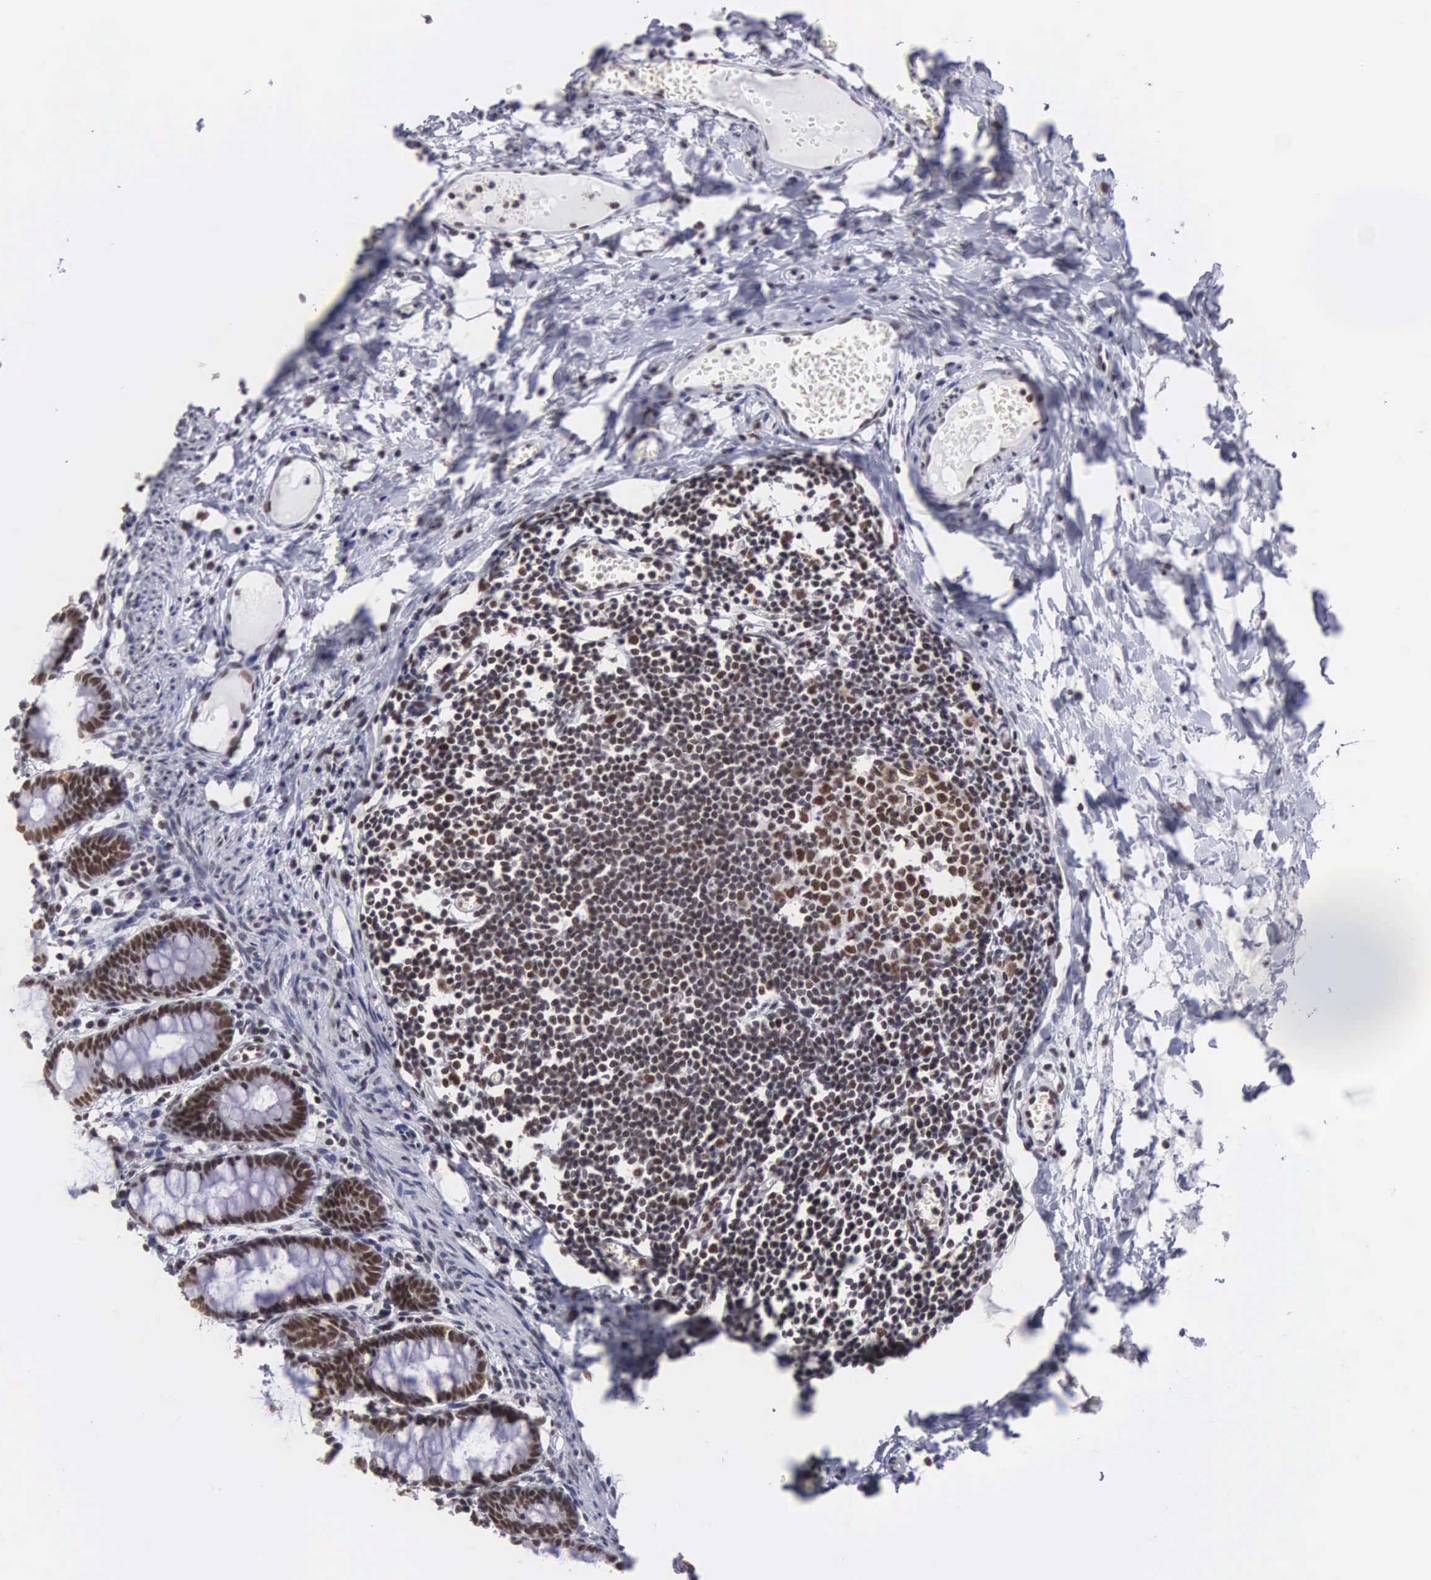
{"staining": {"intensity": "moderate", "quantity": ">75%", "location": "nuclear"}, "tissue": "colon", "cell_type": "Endothelial cells", "image_type": "normal", "snomed": [{"axis": "morphology", "description": "Normal tissue, NOS"}, {"axis": "topography", "description": "Colon"}], "caption": "Approximately >75% of endothelial cells in unremarkable human colon show moderate nuclear protein expression as visualized by brown immunohistochemical staining.", "gene": "CSTF2", "patient": {"sex": "male", "age": 1}}